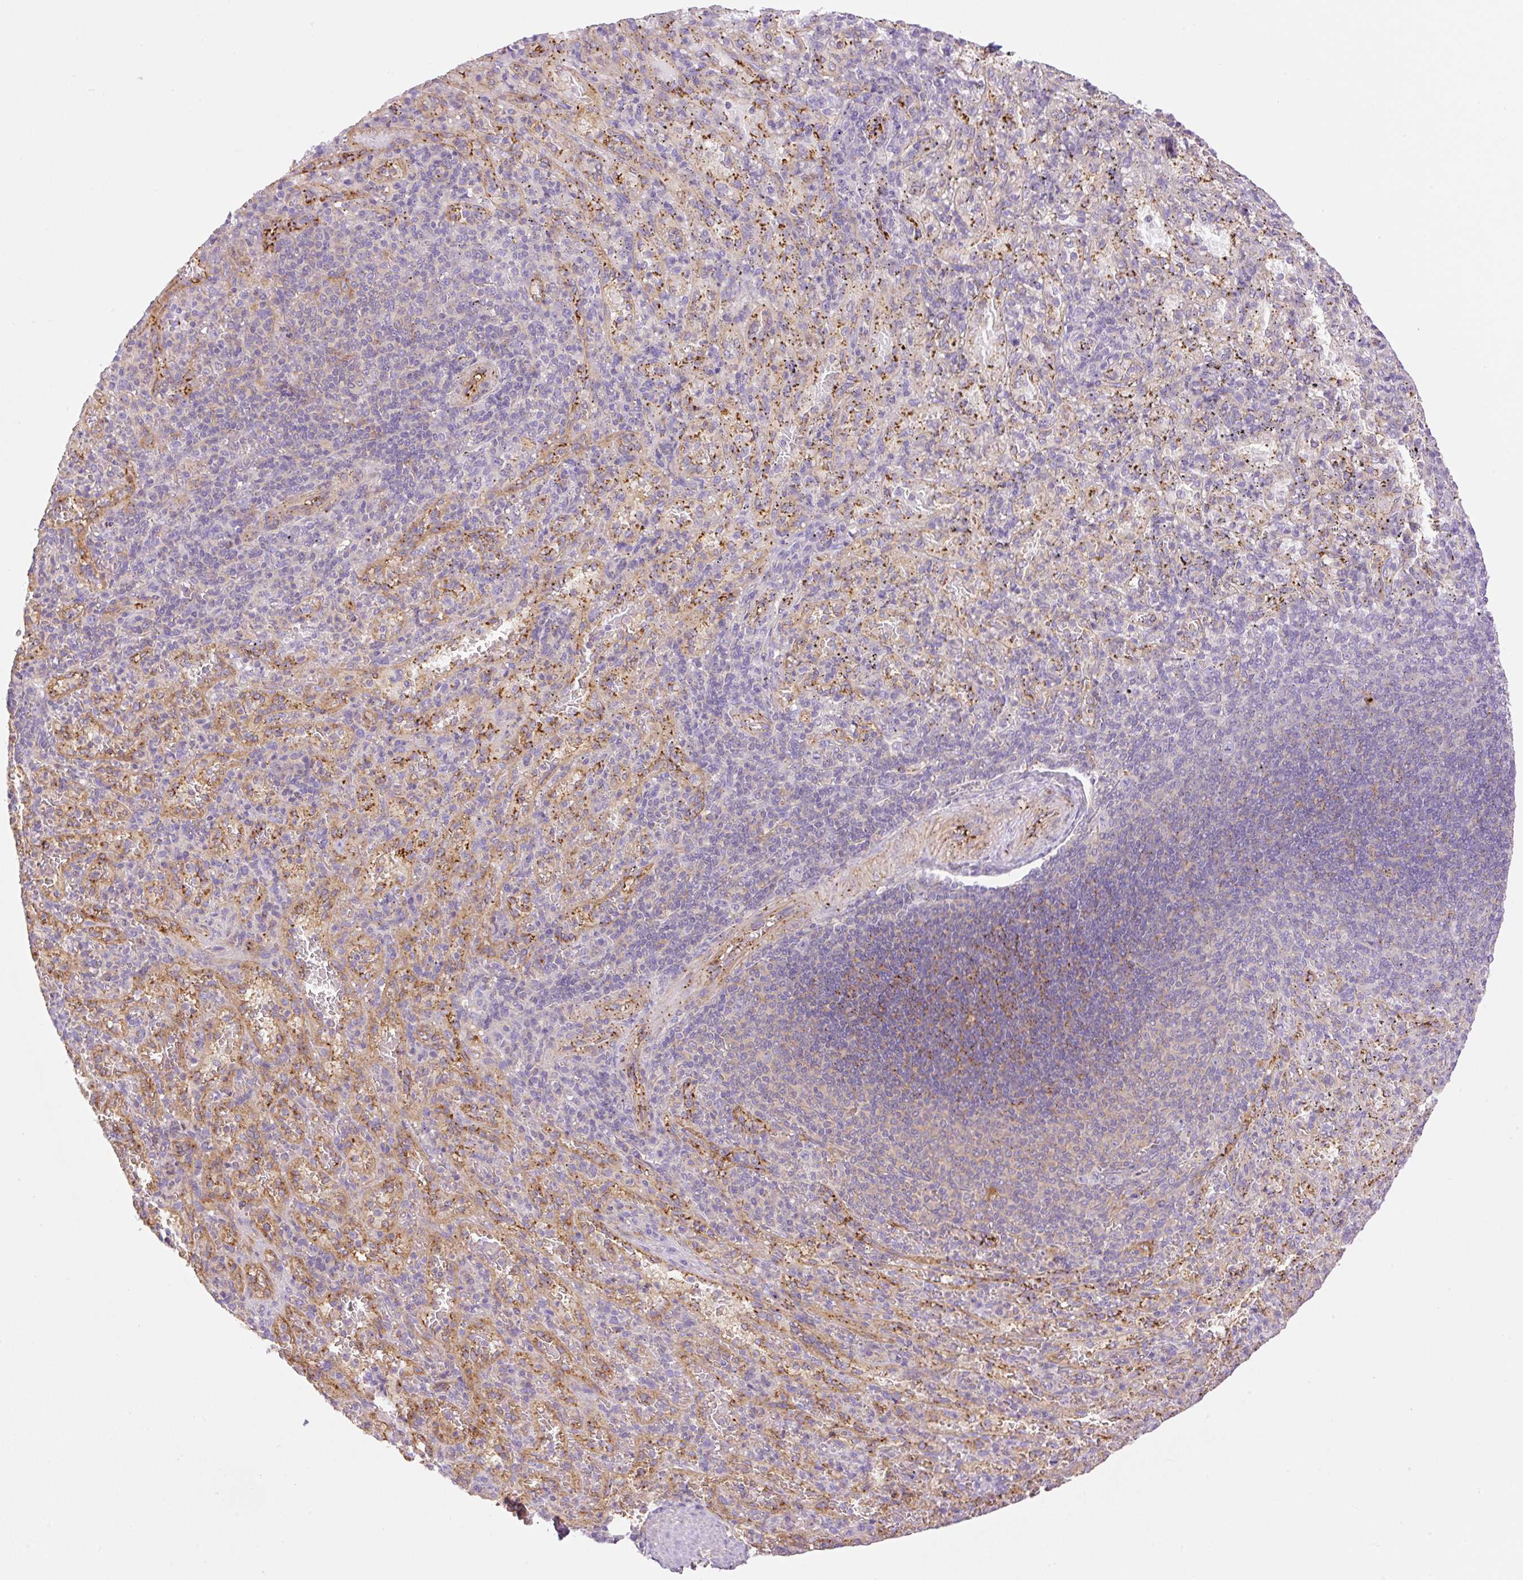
{"staining": {"intensity": "negative", "quantity": "none", "location": "none"}, "tissue": "spleen", "cell_type": "Cells in red pulp", "image_type": "normal", "snomed": [{"axis": "morphology", "description": "Normal tissue, NOS"}, {"axis": "topography", "description": "Spleen"}], "caption": "This is an immunohistochemistry (IHC) micrograph of normal spleen. There is no staining in cells in red pulp.", "gene": "EHD1", "patient": {"sex": "male", "age": 57}}